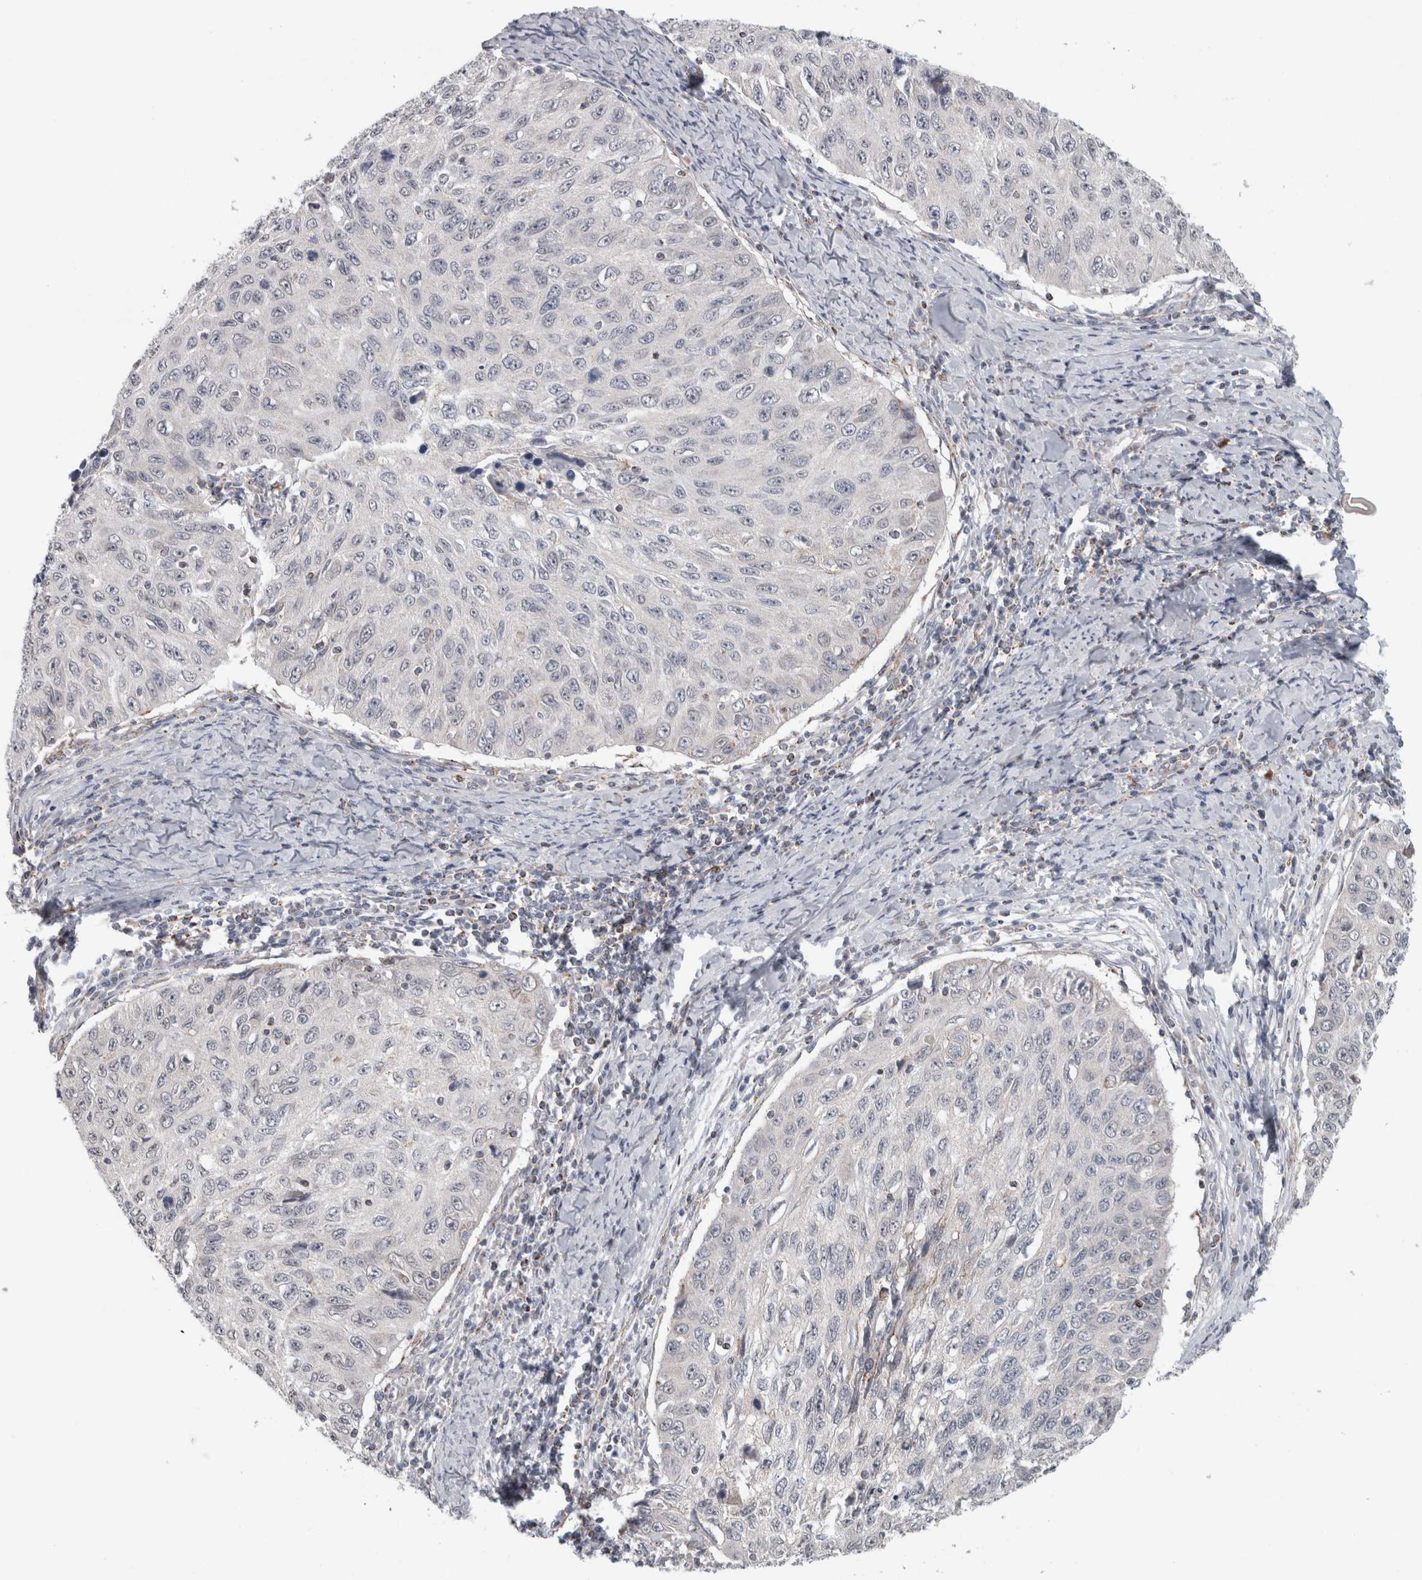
{"staining": {"intensity": "negative", "quantity": "none", "location": "none"}, "tissue": "cervical cancer", "cell_type": "Tumor cells", "image_type": "cancer", "snomed": [{"axis": "morphology", "description": "Squamous cell carcinoma, NOS"}, {"axis": "topography", "description": "Cervix"}], "caption": "This image is of cervical squamous cell carcinoma stained with immunohistochemistry (IHC) to label a protein in brown with the nuclei are counter-stained blue. There is no positivity in tumor cells.", "gene": "RAB18", "patient": {"sex": "female", "age": 53}}